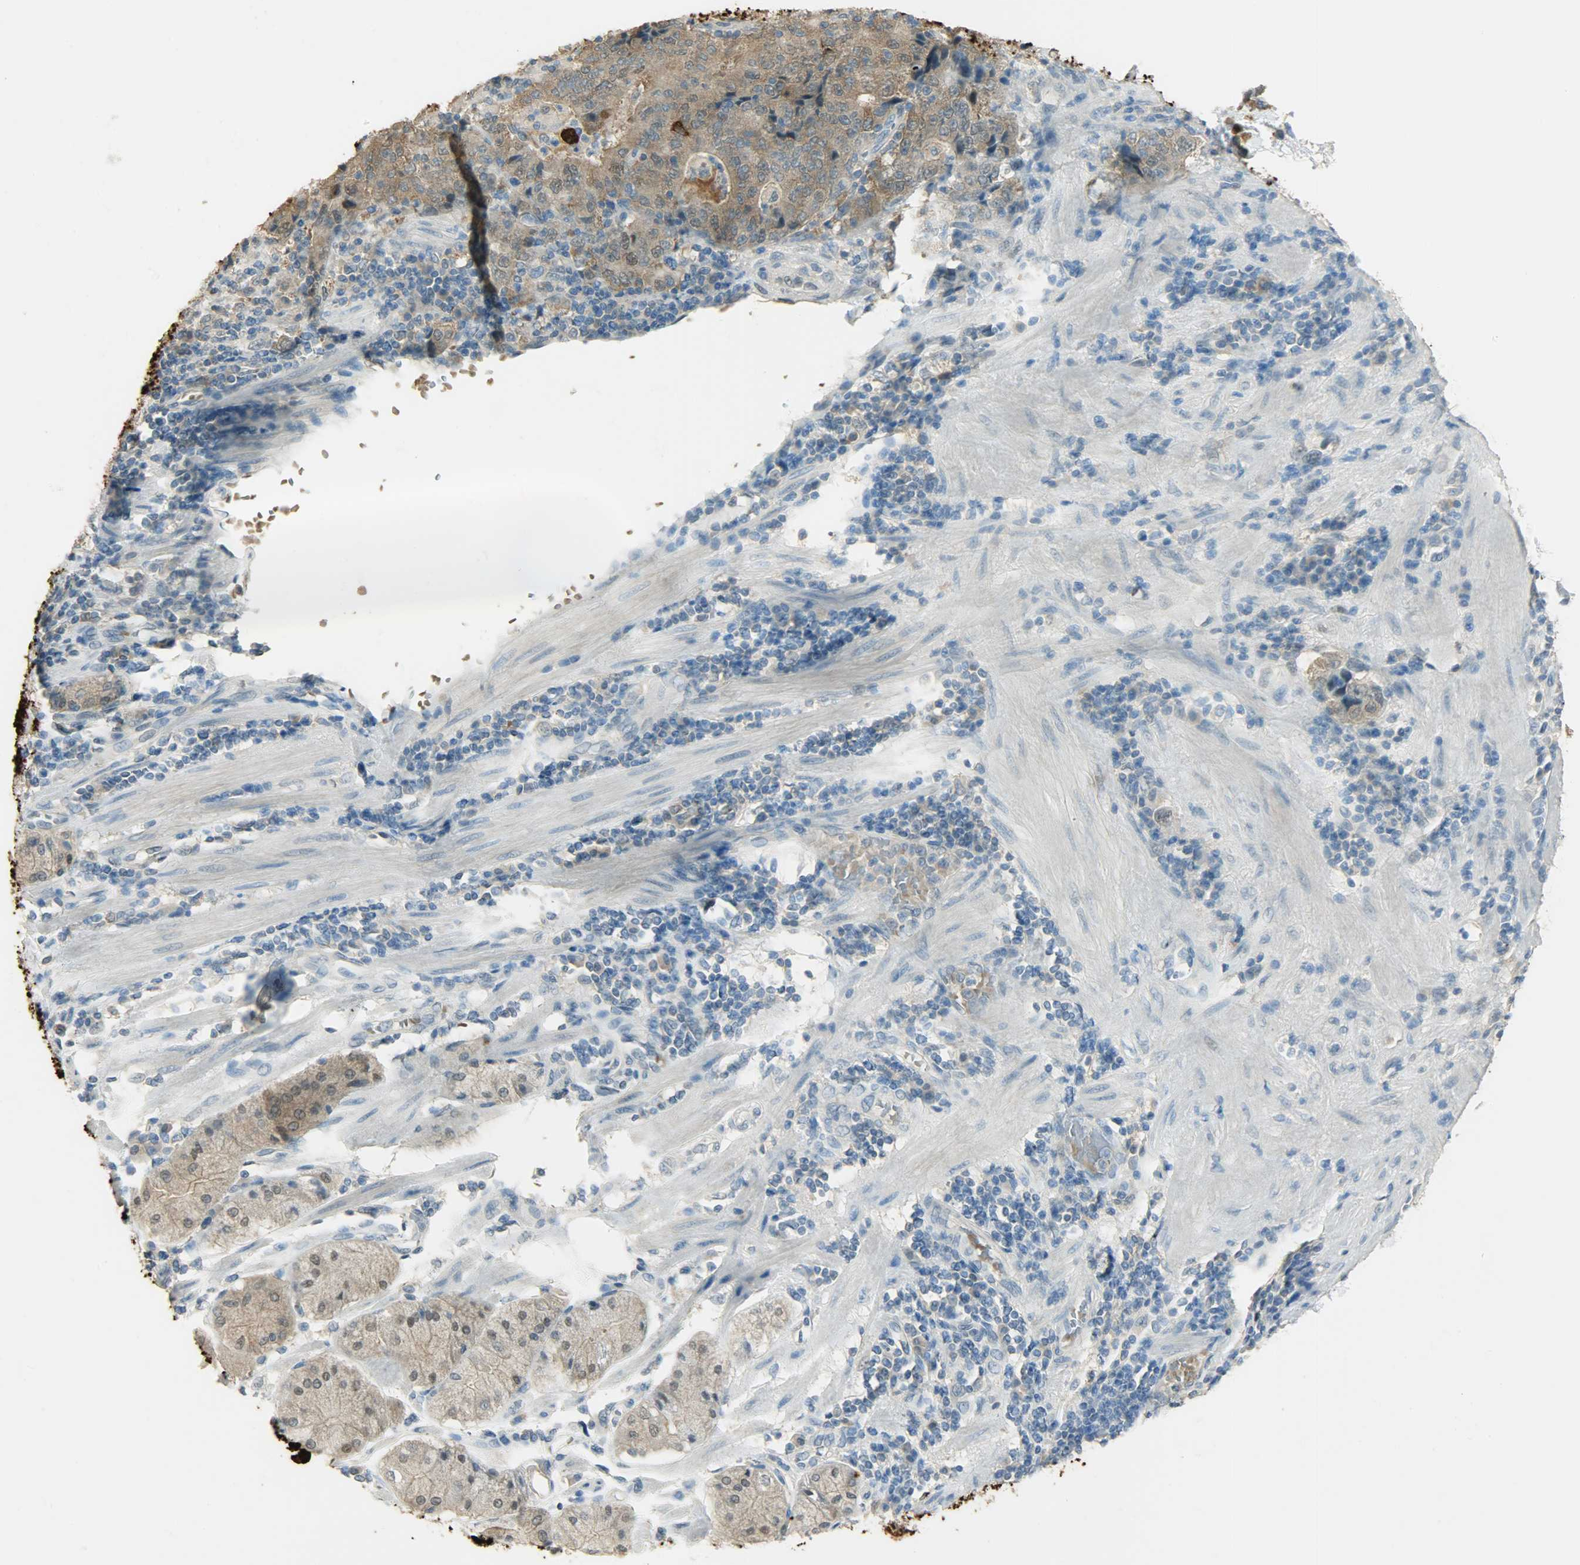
{"staining": {"intensity": "moderate", "quantity": ">75%", "location": "cytoplasmic/membranous"}, "tissue": "stomach cancer", "cell_type": "Tumor cells", "image_type": "cancer", "snomed": [{"axis": "morphology", "description": "Normal tissue, NOS"}, {"axis": "morphology", "description": "Adenocarcinoma, NOS"}, {"axis": "topography", "description": "Stomach, upper"}, {"axis": "topography", "description": "Stomach"}], "caption": "Protein analysis of stomach adenocarcinoma tissue displays moderate cytoplasmic/membranous expression in approximately >75% of tumor cells.", "gene": "PRMT5", "patient": {"sex": "male", "age": 59}}